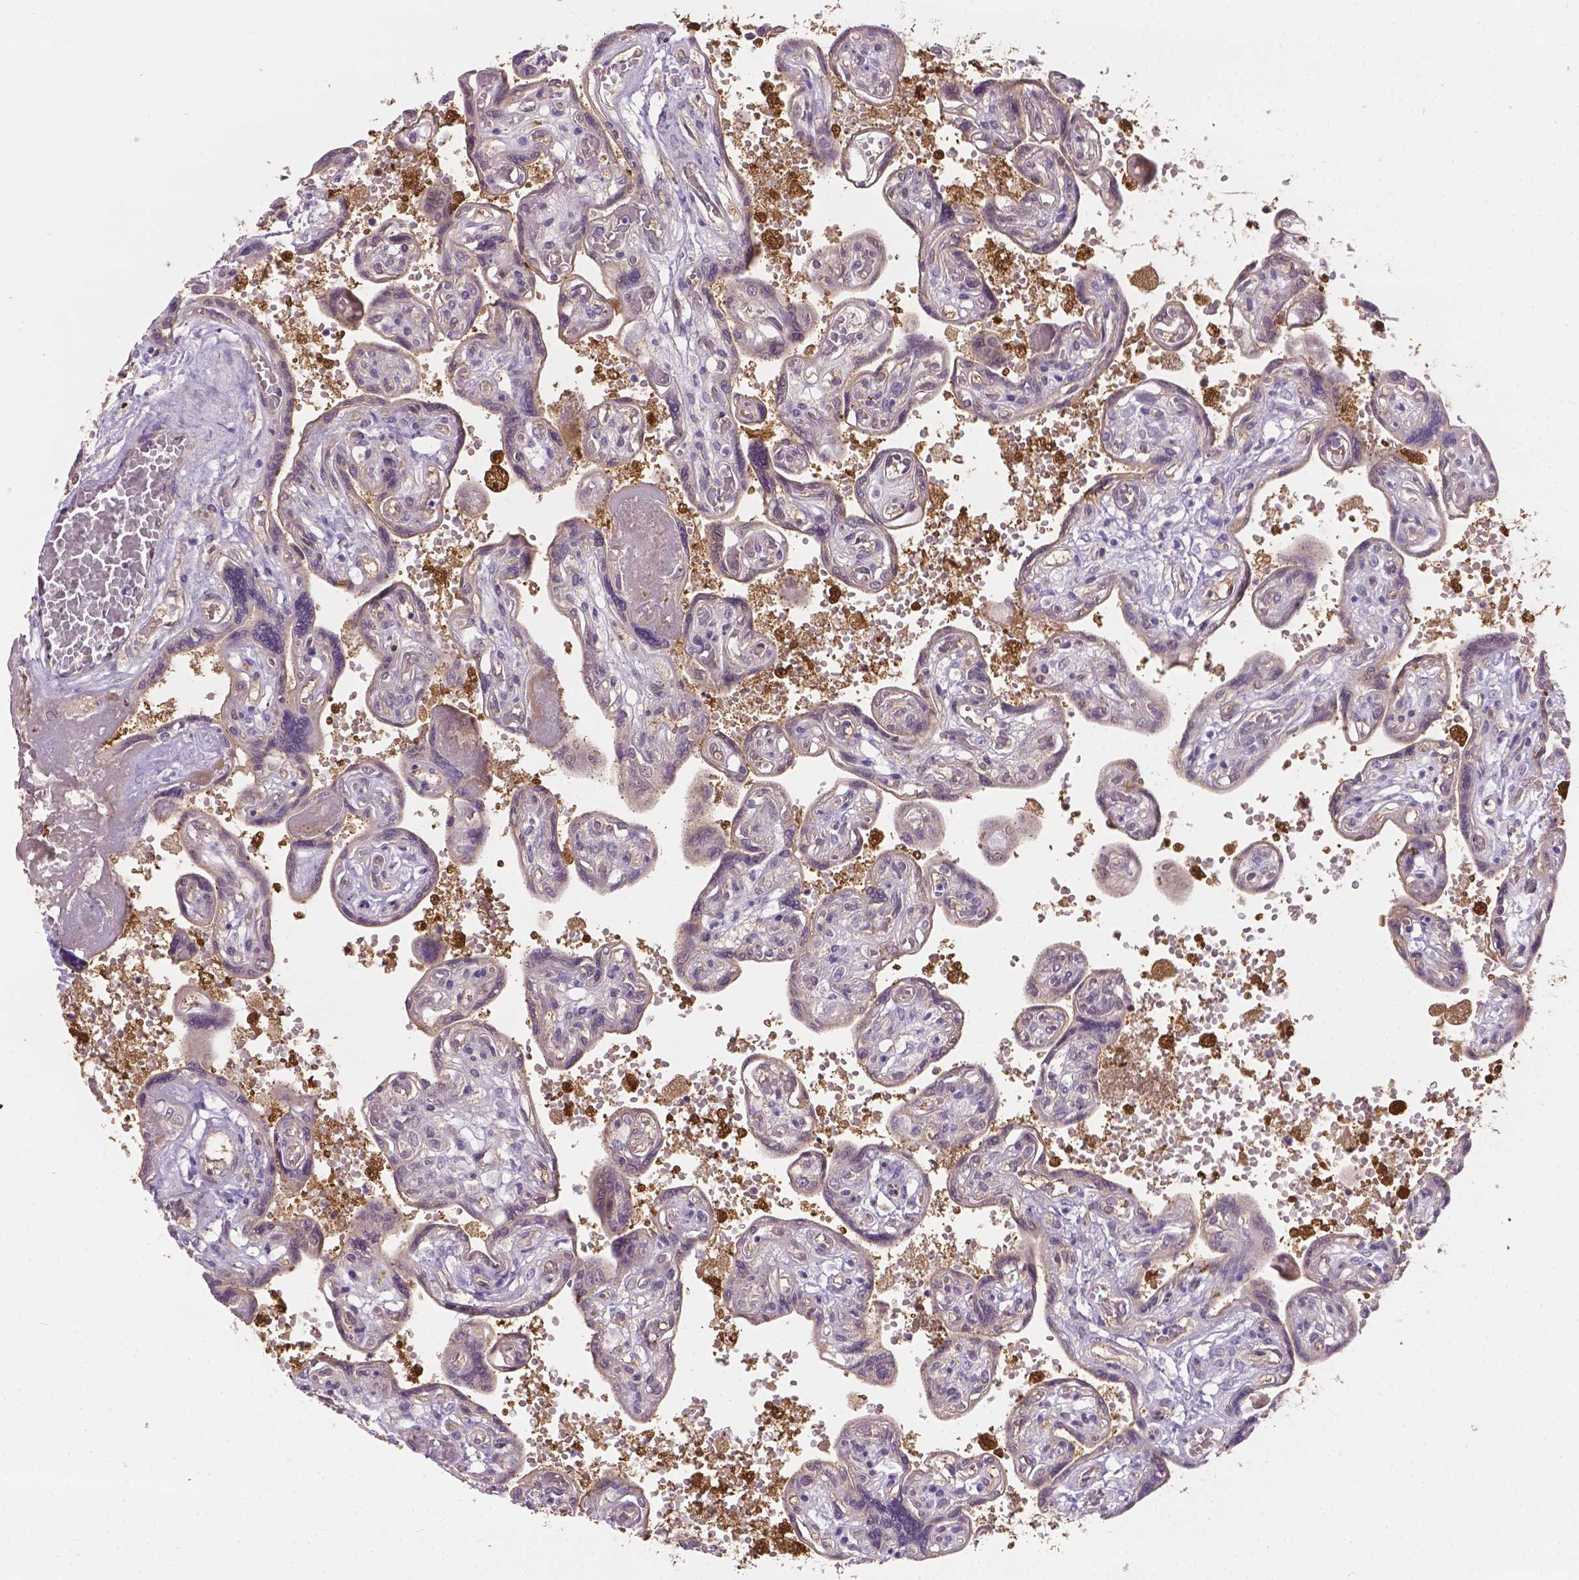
{"staining": {"intensity": "weak", "quantity": ">75%", "location": "cytoplasmic/membranous,nuclear"}, "tissue": "placenta", "cell_type": "Decidual cells", "image_type": "normal", "snomed": [{"axis": "morphology", "description": "Normal tissue, NOS"}, {"axis": "topography", "description": "Placenta"}], "caption": "Immunohistochemistry (IHC) (DAB (3,3'-diaminobenzidine)) staining of unremarkable placenta displays weak cytoplasmic/membranous,nuclear protein staining in approximately >75% of decidual cells. The protein is stained brown, and the nuclei are stained in blue (DAB (3,3'-diaminobenzidine) IHC with brightfield microscopy, high magnification).", "gene": "CLIC4", "patient": {"sex": "female", "age": 32}}